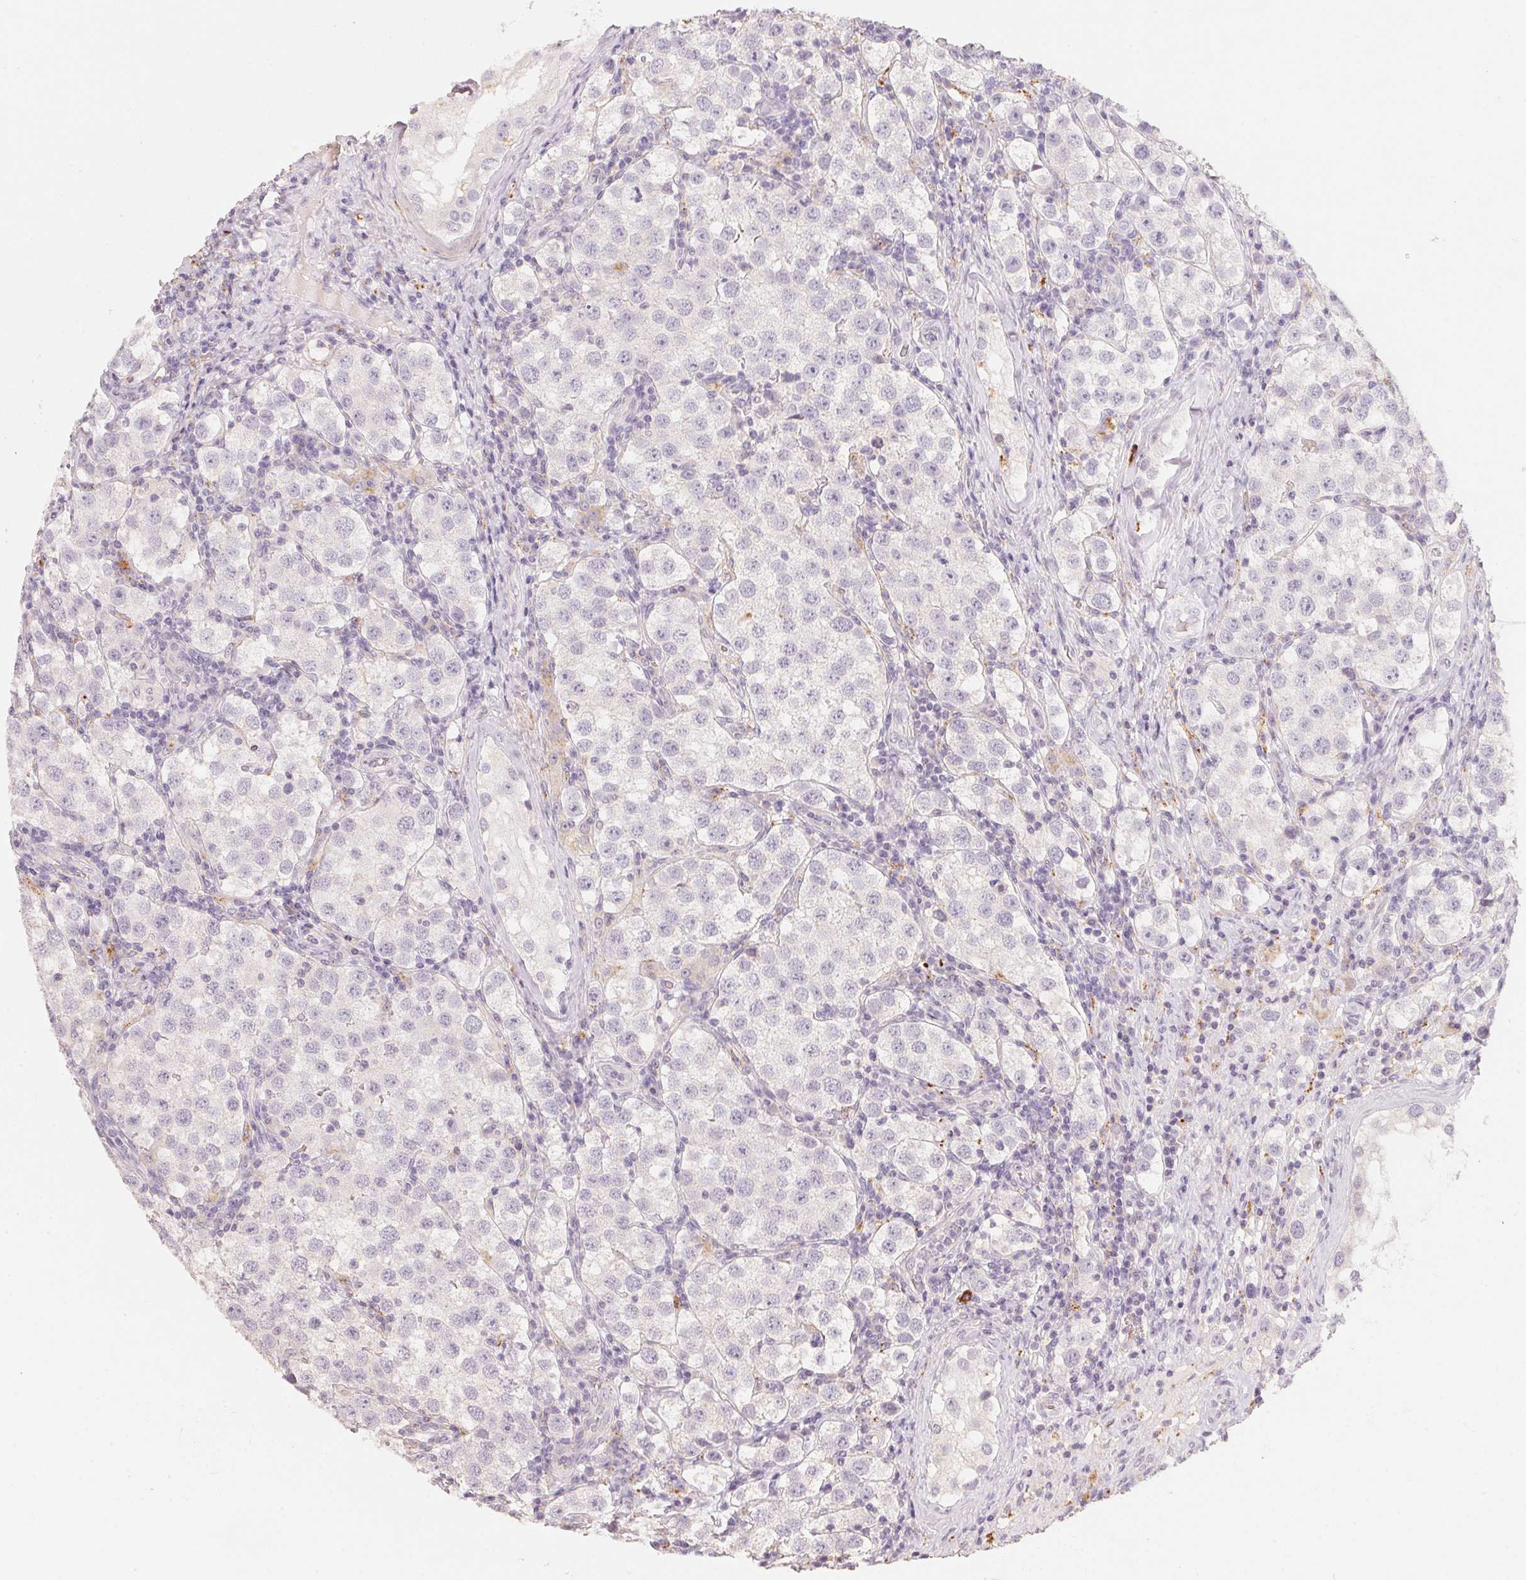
{"staining": {"intensity": "negative", "quantity": "none", "location": "none"}, "tissue": "testis cancer", "cell_type": "Tumor cells", "image_type": "cancer", "snomed": [{"axis": "morphology", "description": "Seminoma, NOS"}, {"axis": "topography", "description": "Testis"}], "caption": "Immunohistochemistry (IHC) of testis seminoma reveals no staining in tumor cells.", "gene": "TREH", "patient": {"sex": "male", "age": 37}}